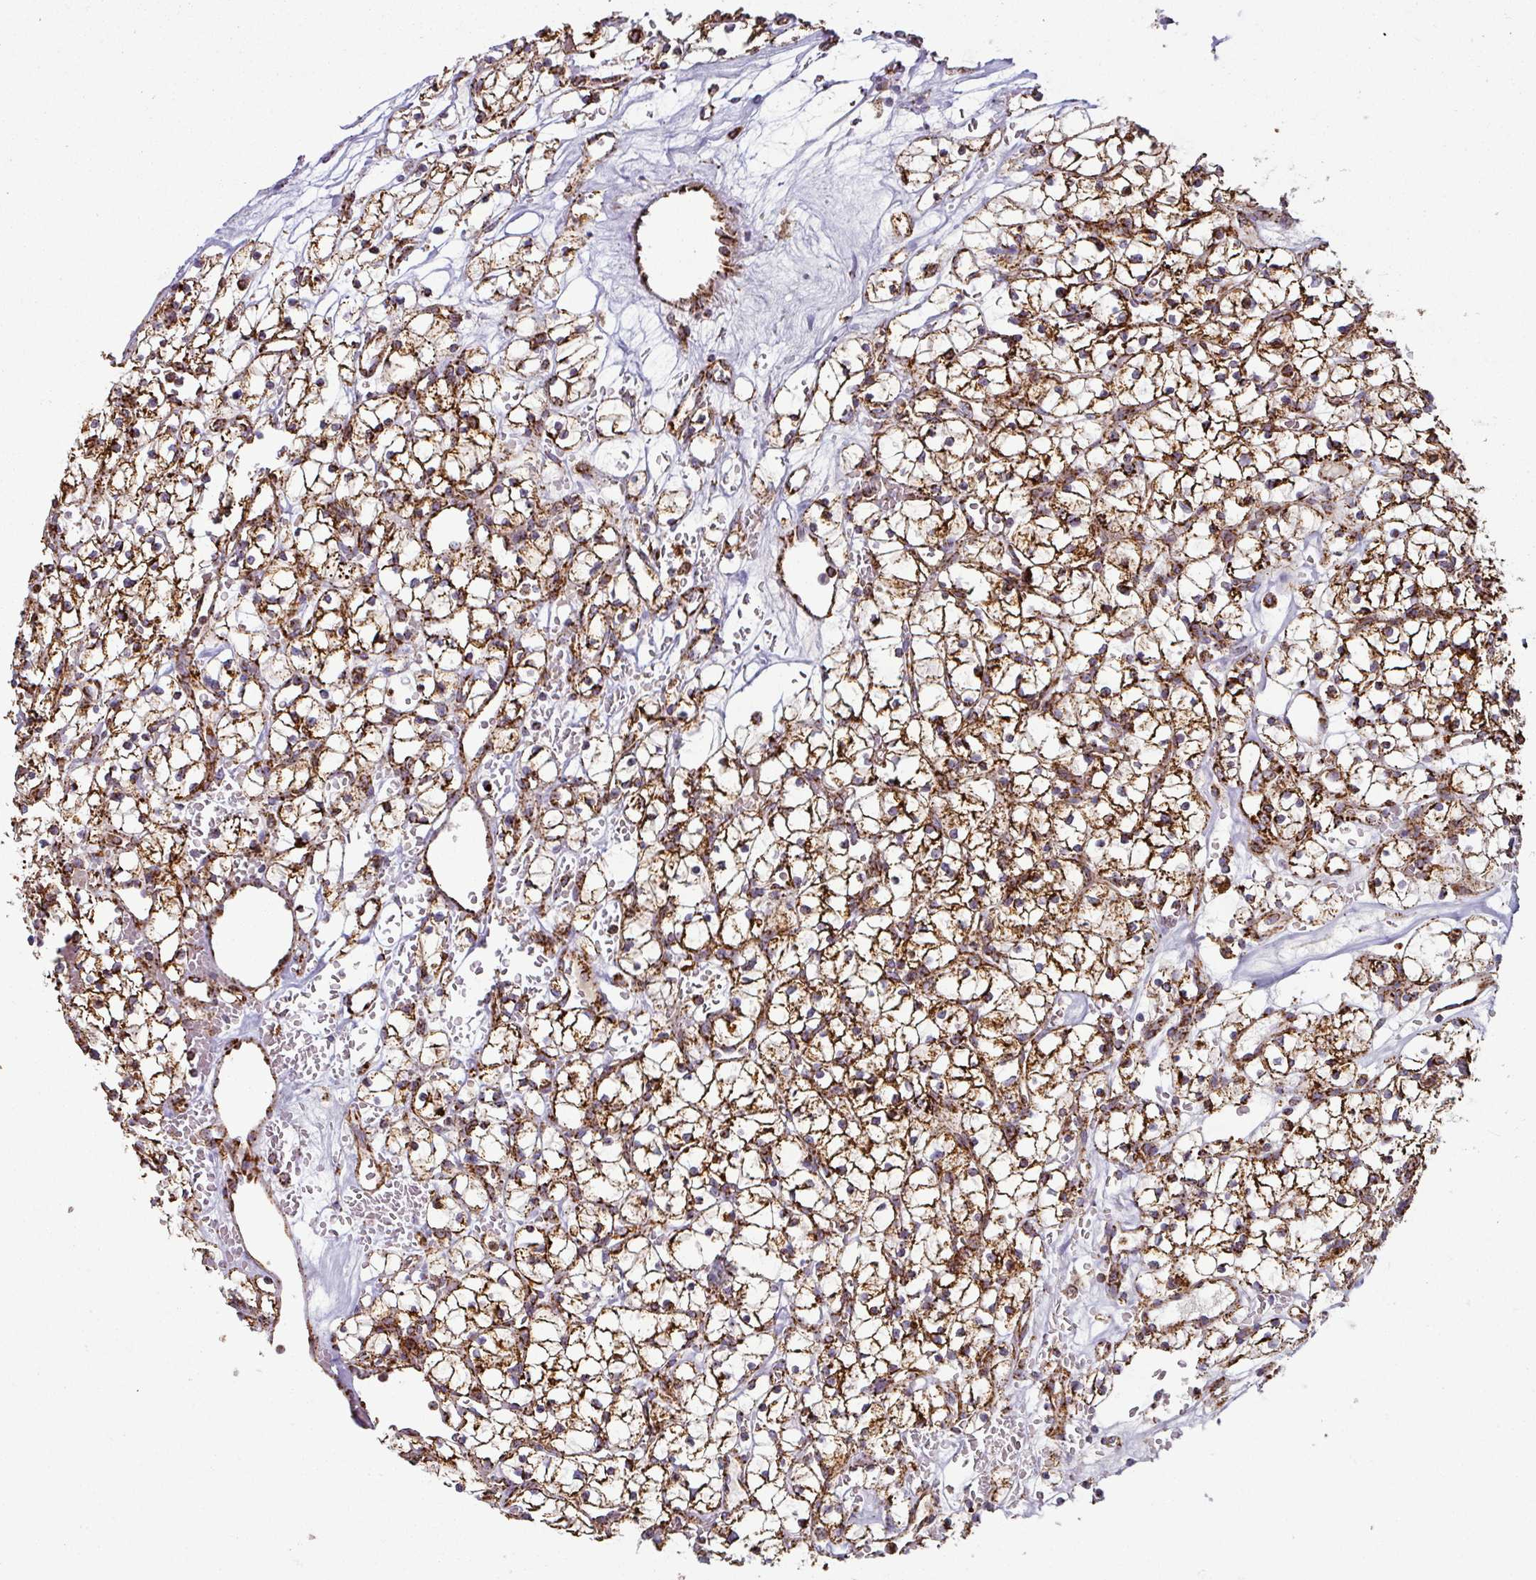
{"staining": {"intensity": "moderate", "quantity": ">75%", "location": "cytoplasmic/membranous"}, "tissue": "renal cancer", "cell_type": "Tumor cells", "image_type": "cancer", "snomed": [{"axis": "morphology", "description": "Adenocarcinoma, NOS"}, {"axis": "topography", "description": "Kidney"}], "caption": "A micrograph showing moderate cytoplasmic/membranous staining in approximately >75% of tumor cells in renal cancer (adenocarcinoma), as visualized by brown immunohistochemical staining.", "gene": "TRAP1", "patient": {"sex": "female", "age": 64}}